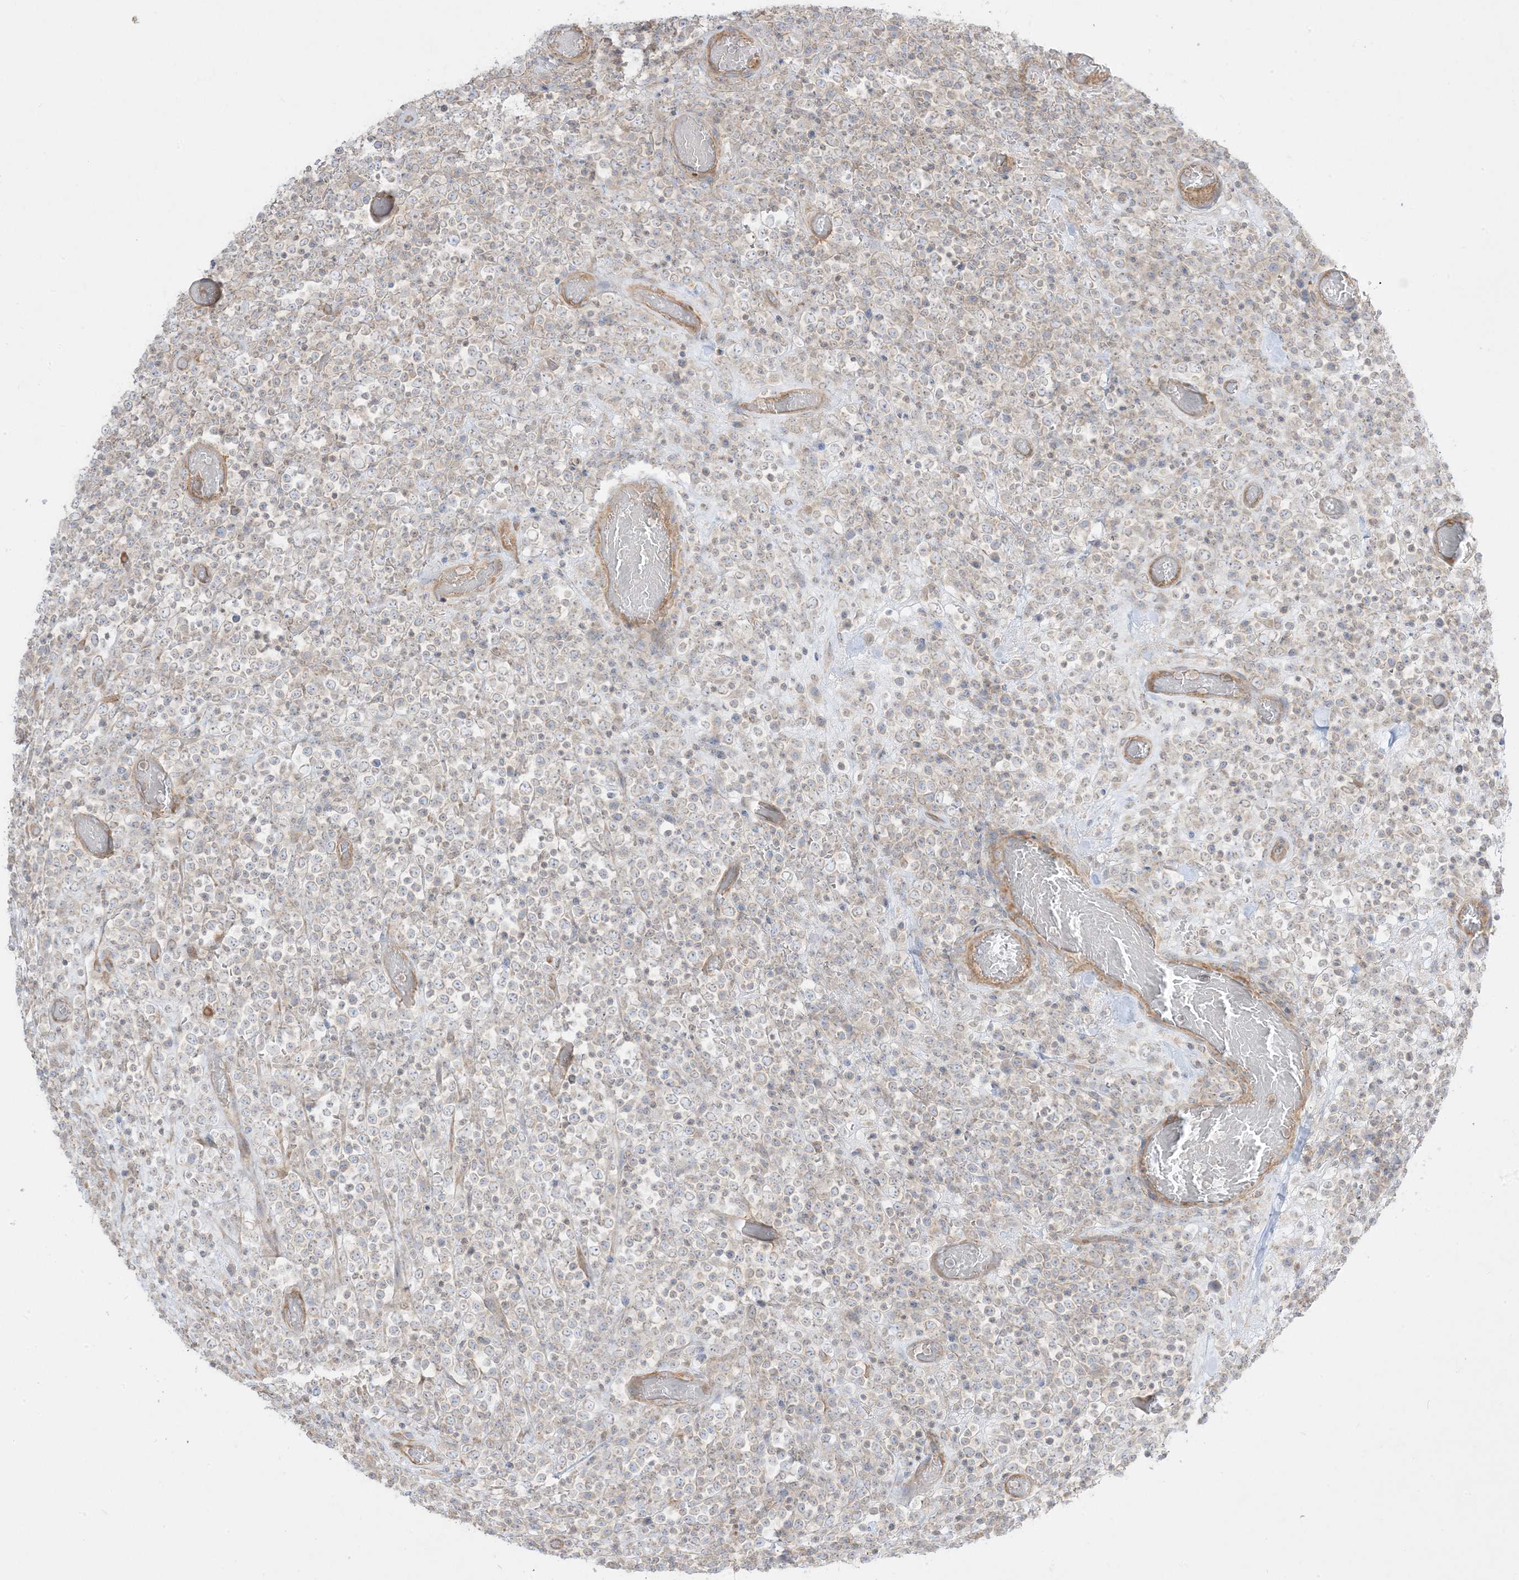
{"staining": {"intensity": "negative", "quantity": "none", "location": "none"}, "tissue": "lymphoma", "cell_type": "Tumor cells", "image_type": "cancer", "snomed": [{"axis": "morphology", "description": "Malignant lymphoma, non-Hodgkin's type, High grade"}, {"axis": "topography", "description": "Colon"}], "caption": "DAB (3,3'-diaminobenzidine) immunohistochemical staining of human malignant lymphoma, non-Hodgkin's type (high-grade) reveals no significant positivity in tumor cells. (DAB immunohistochemistry (IHC), high magnification).", "gene": "ARHGEF9", "patient": {"sex": "female", "age": 53}}